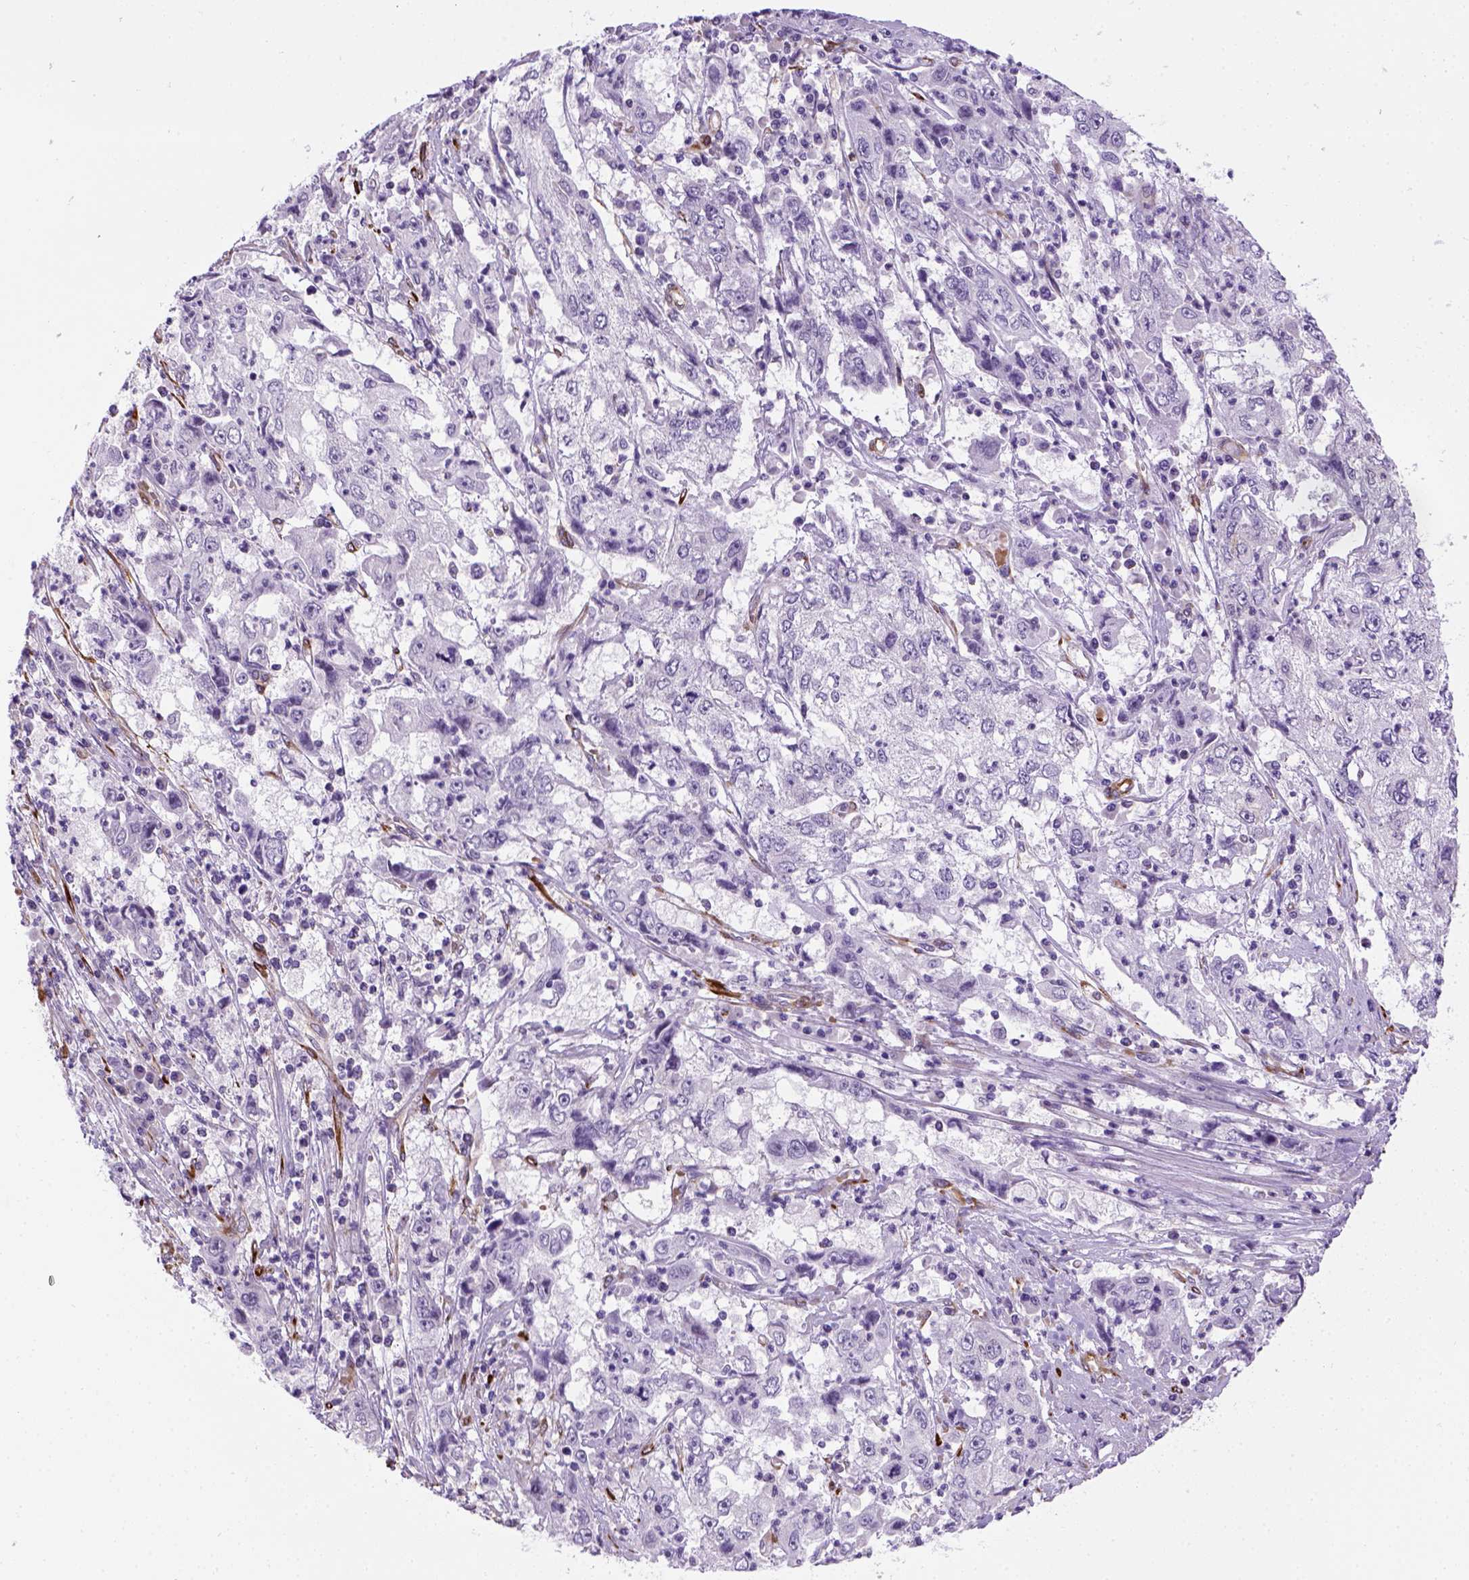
{"staining": {"intensity": "negative", "quantity": "none", "location": "none"}, "tissue": "cervical cancer", "cell_type": "Tumor cells", "image_type": "cancer", "snomed": [{"axis": "morphology", "description": "Squamous cell carcinoma, NOS"}, {"axis": "topography", "description": "Cervix"}], "caption": "An image of human cervical cancer is negative for staining in tumor cells.", "gene": "KAZN", "patient": {"sex": "female", "age": 36}}